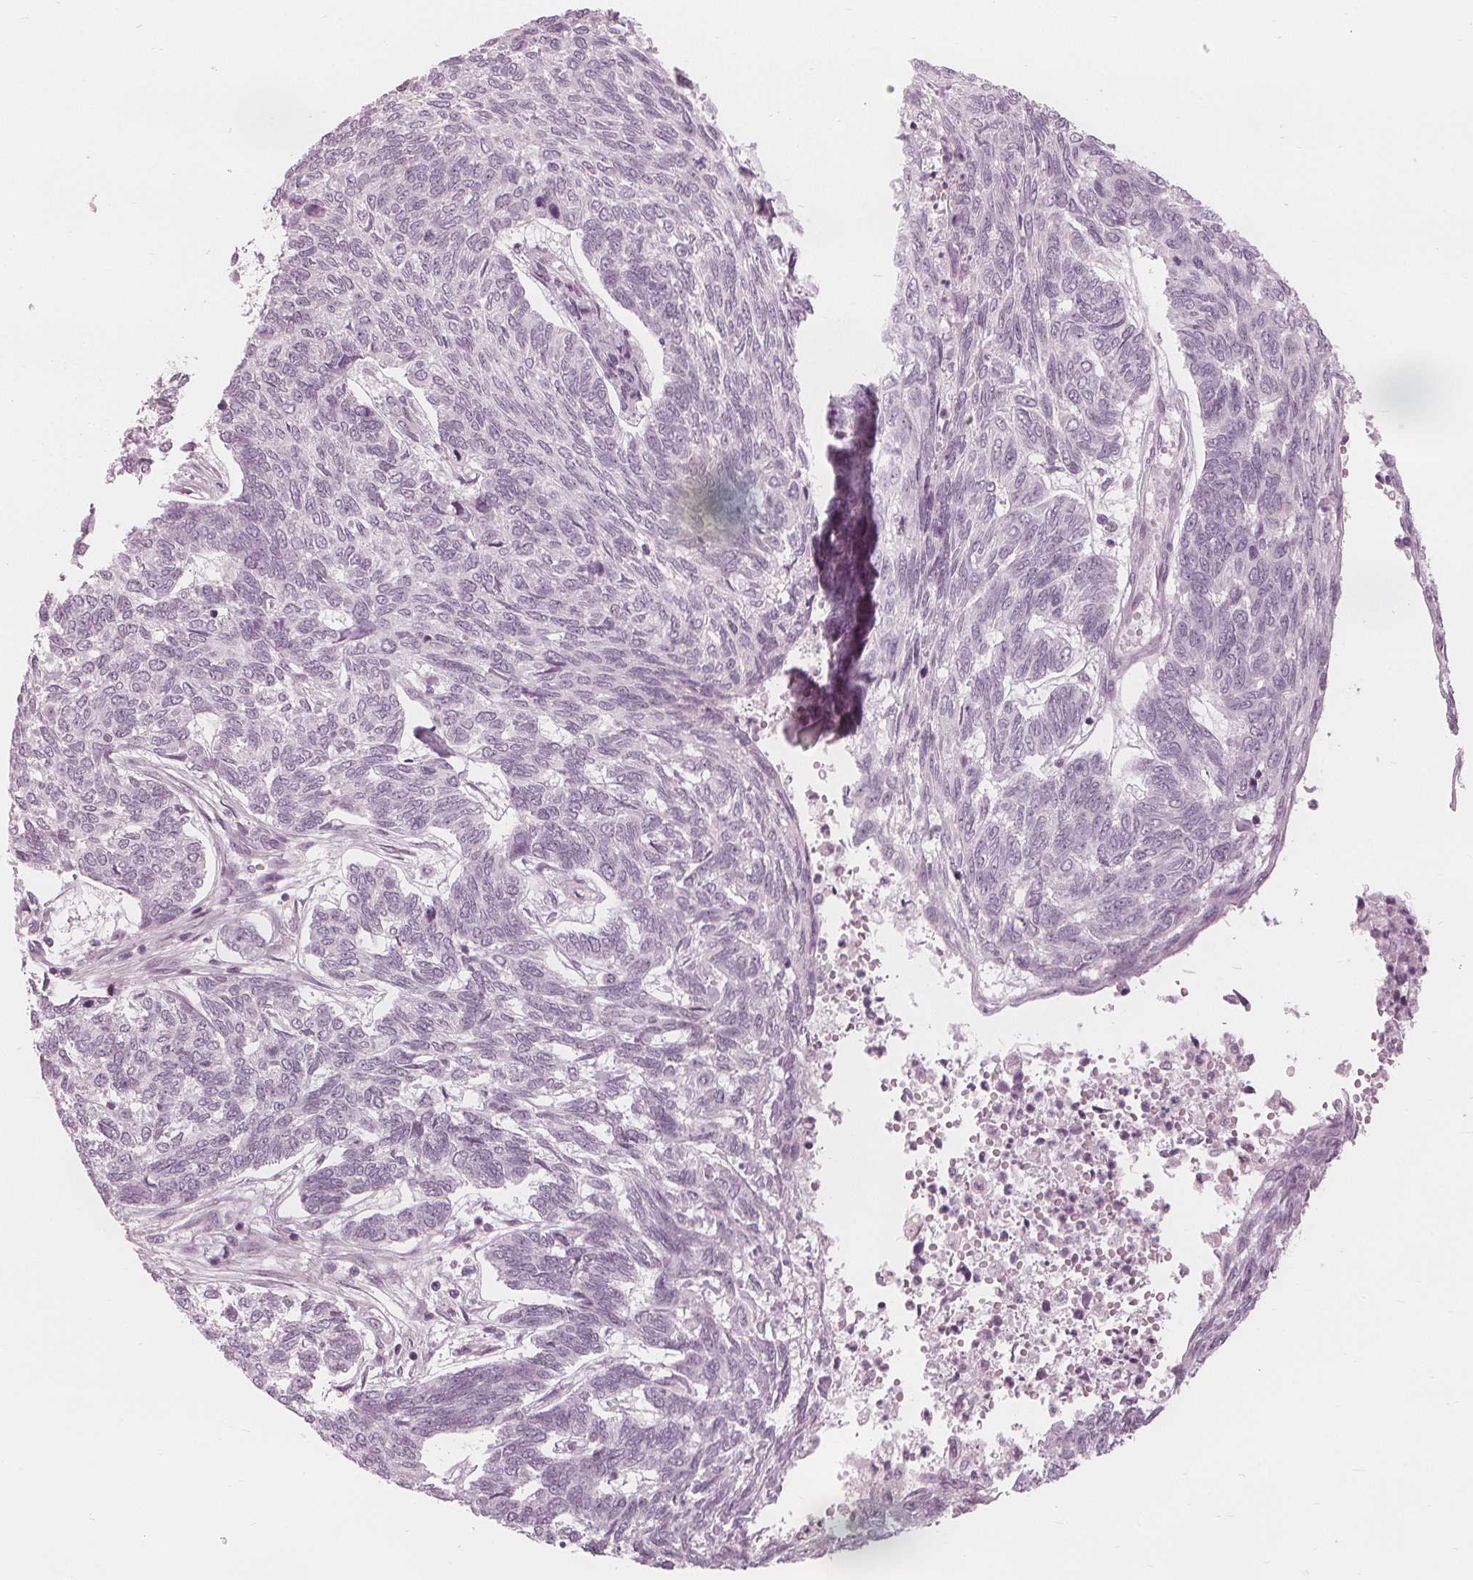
{"staining": {"intensity": "negative", "quantity": "none", "location": "none"}, "tissue": "skin cancer", "cell_type": "Tumor cells", "image_type": "cancer", "snomed": [{"axis": "morphology", "description": "Basal cell carcinoma"}, {"axis": "topography", "description": "Skin"}], "caption": "The micrograph exhibits no significant expression in tumor cells of skin cancer (basal cell carcinoma).", "gene": "PAEP", "patient": {"sex": "female", "age": 65}}